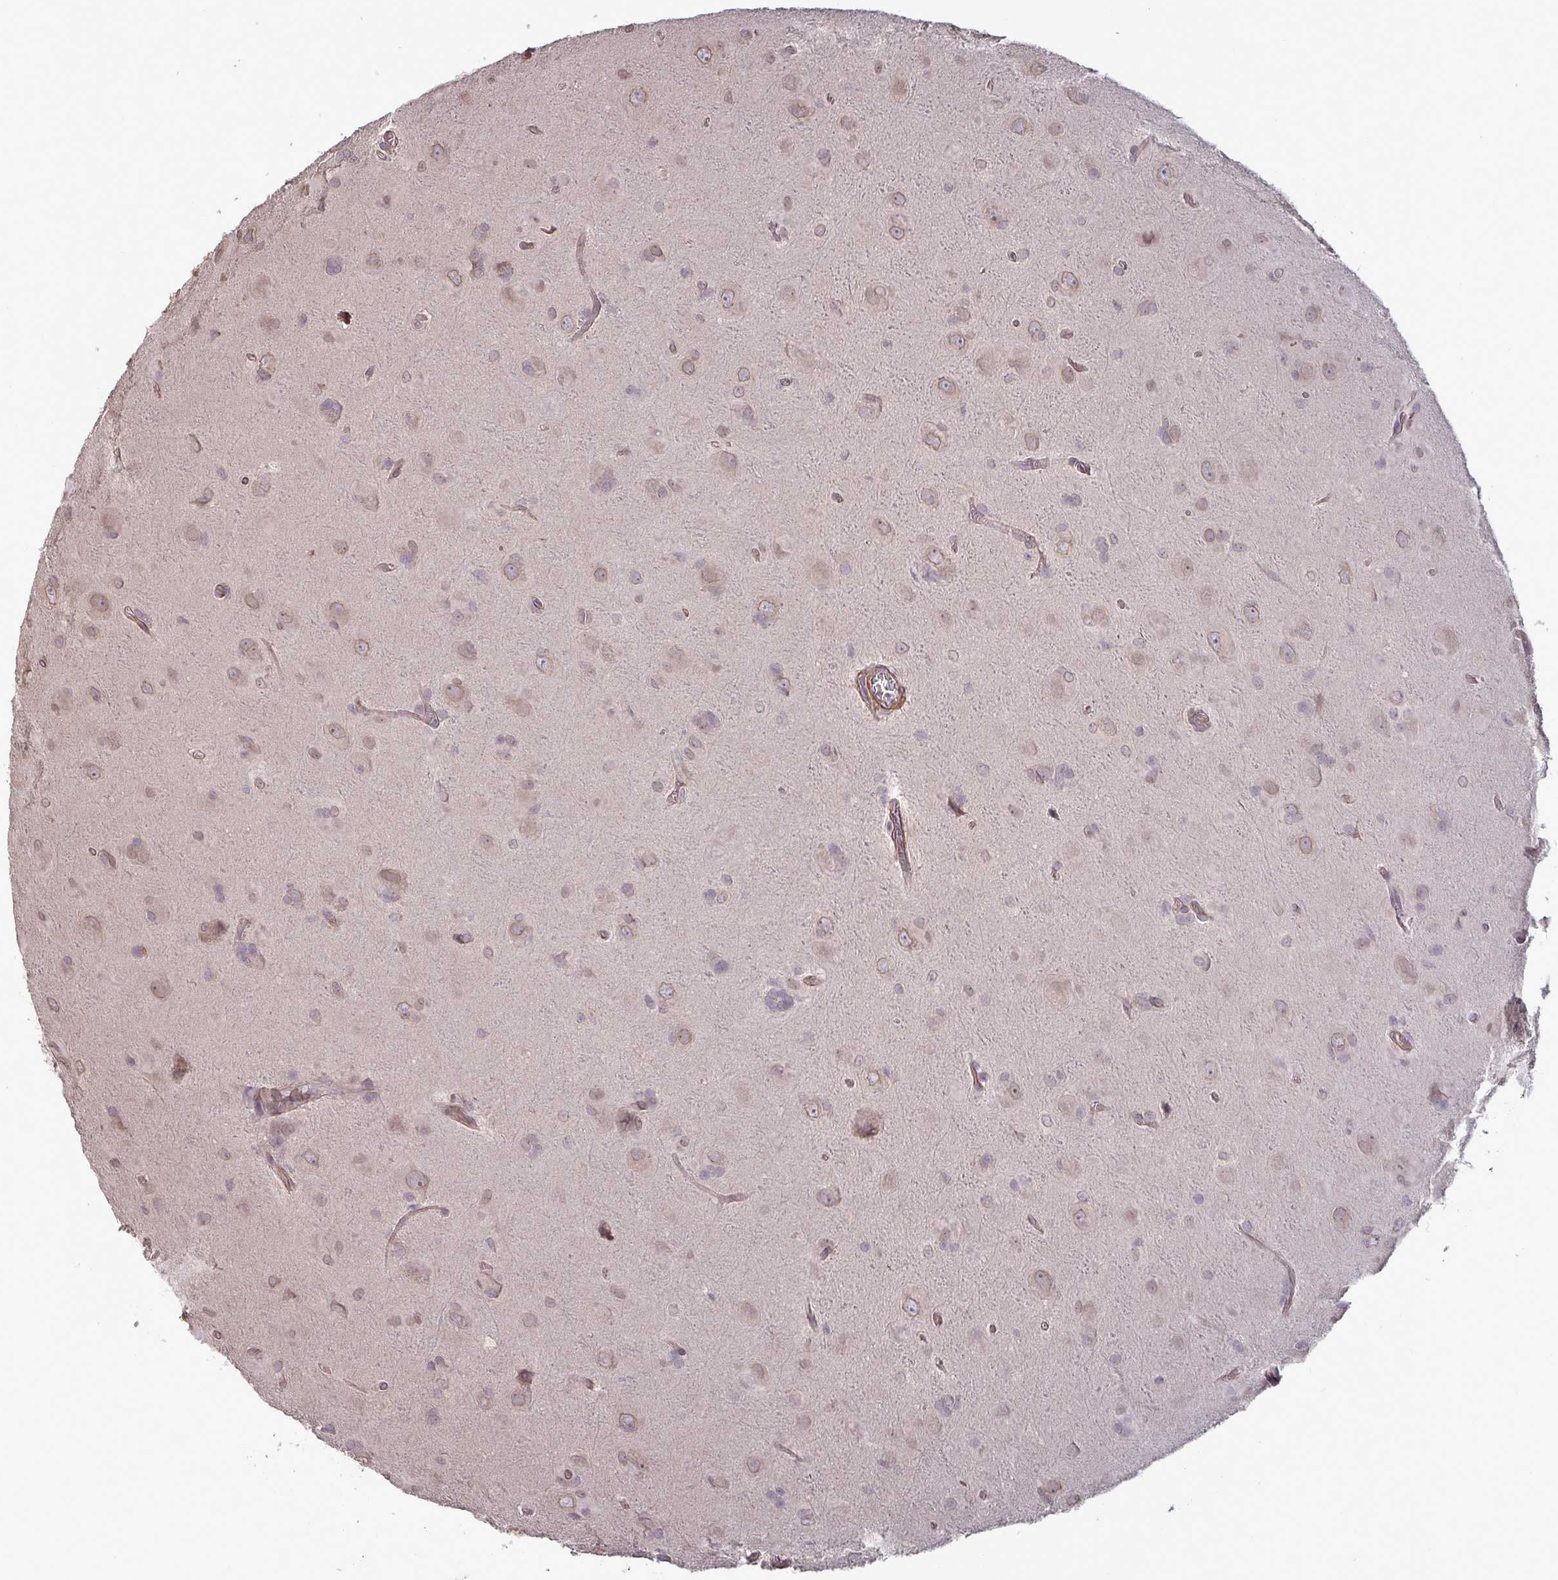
{"staining": {"intensity": "weak", "quantity": "<25%", "location": "cytoplasmic/membranous"}, "tissue": "glioma", "cell_type": "Tumor cells", "image_type": "cancer", "snomed": [{"axis": "morphology", "description": "Glioma, malignant, Low grade"}, {"axis": "topography", "description": "Brain"}], "caption": "The histopathology image displays no staining of tumor cells in glioma.", "gene": "IPO5", "patient": {"sex": "male", "age": 58}}